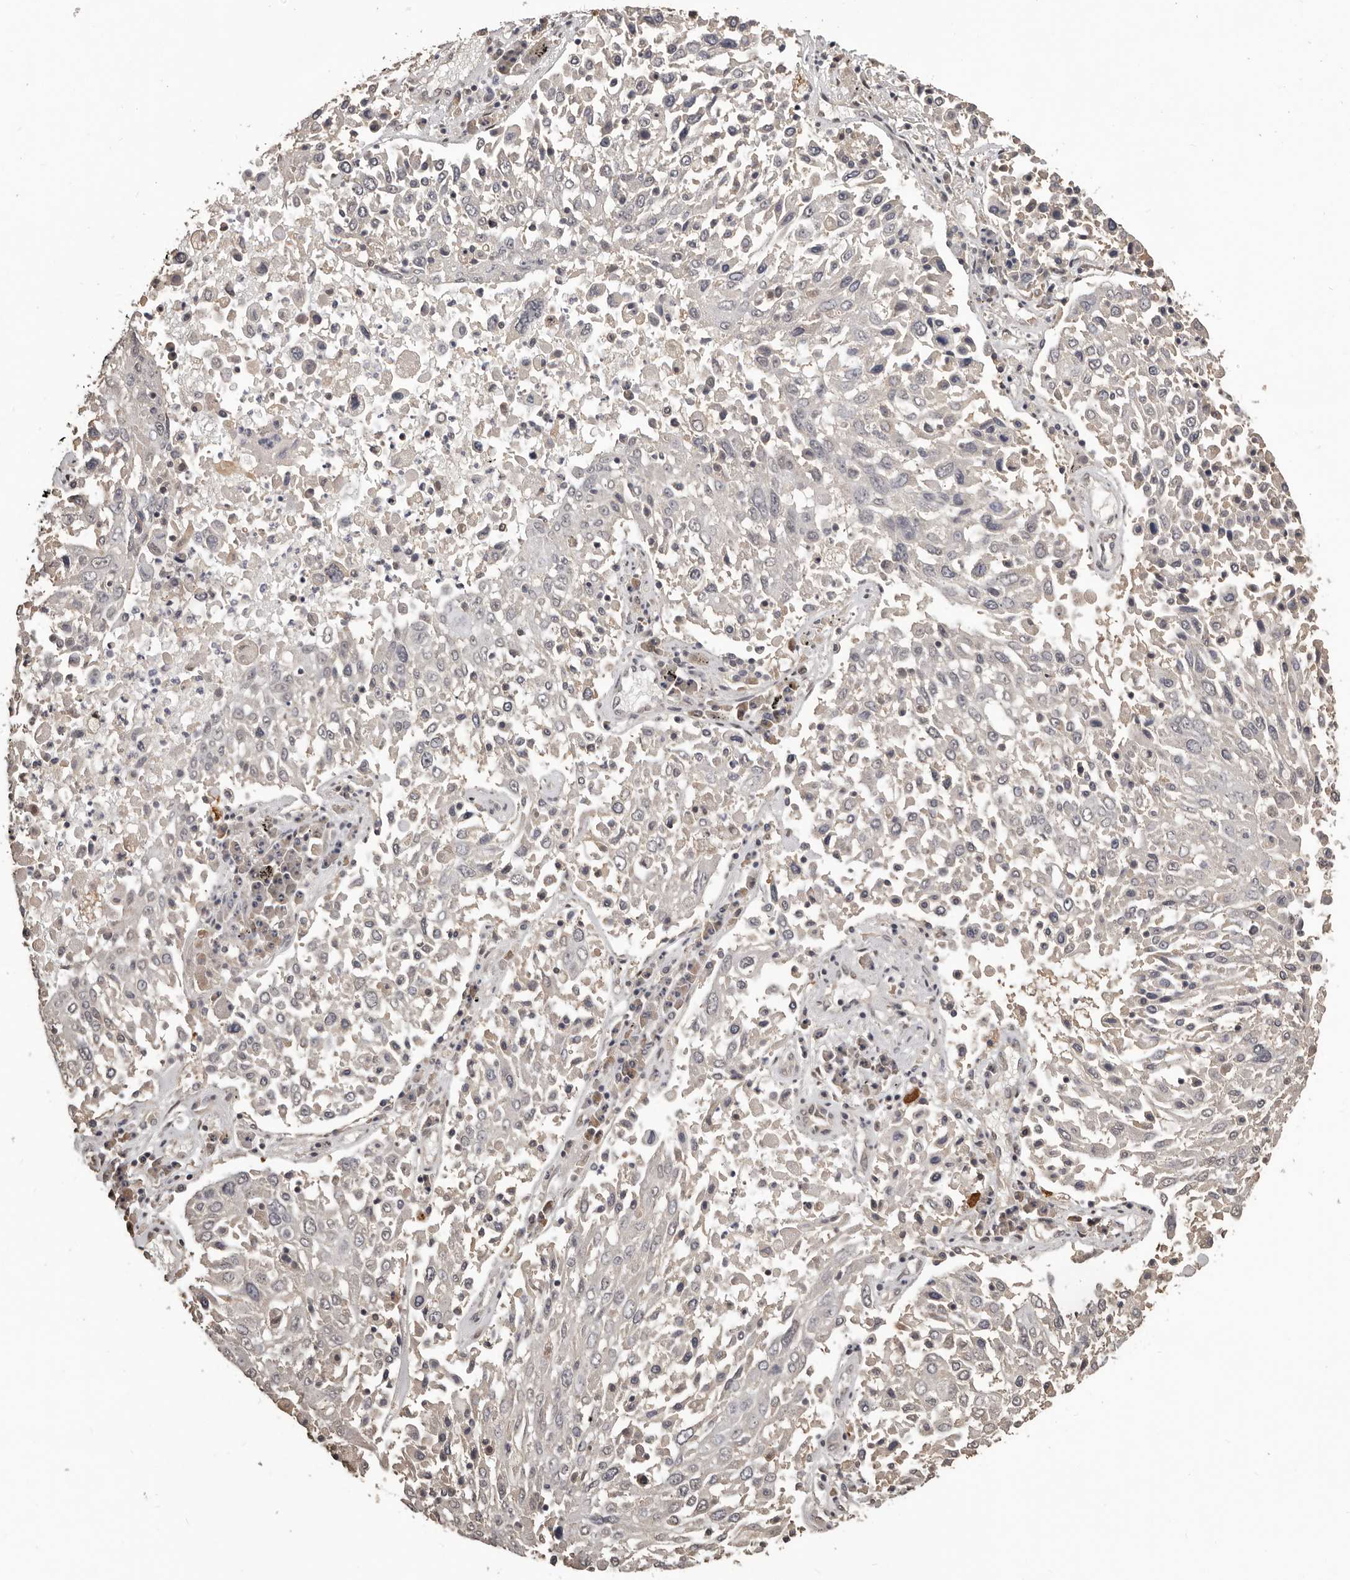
{"staining": {"intensity": "negative", "quantity": "none", "location": "none"}, "tissue": "lung cancer", "cell_type": "Tumor cells", "image_type": "cancer", "snomed": [{"axis": "morphology", "description": "Squamous cell carcinoma, NOS"}, {"axis": "topography", "description": "Lung"}], "caption": "Protein analysis of squamous cell carcinoma (lung) reveals no significant positivity in tumor cells.", "gene": "ZFP14", "patient": {"sex": "male", "age": 65}}